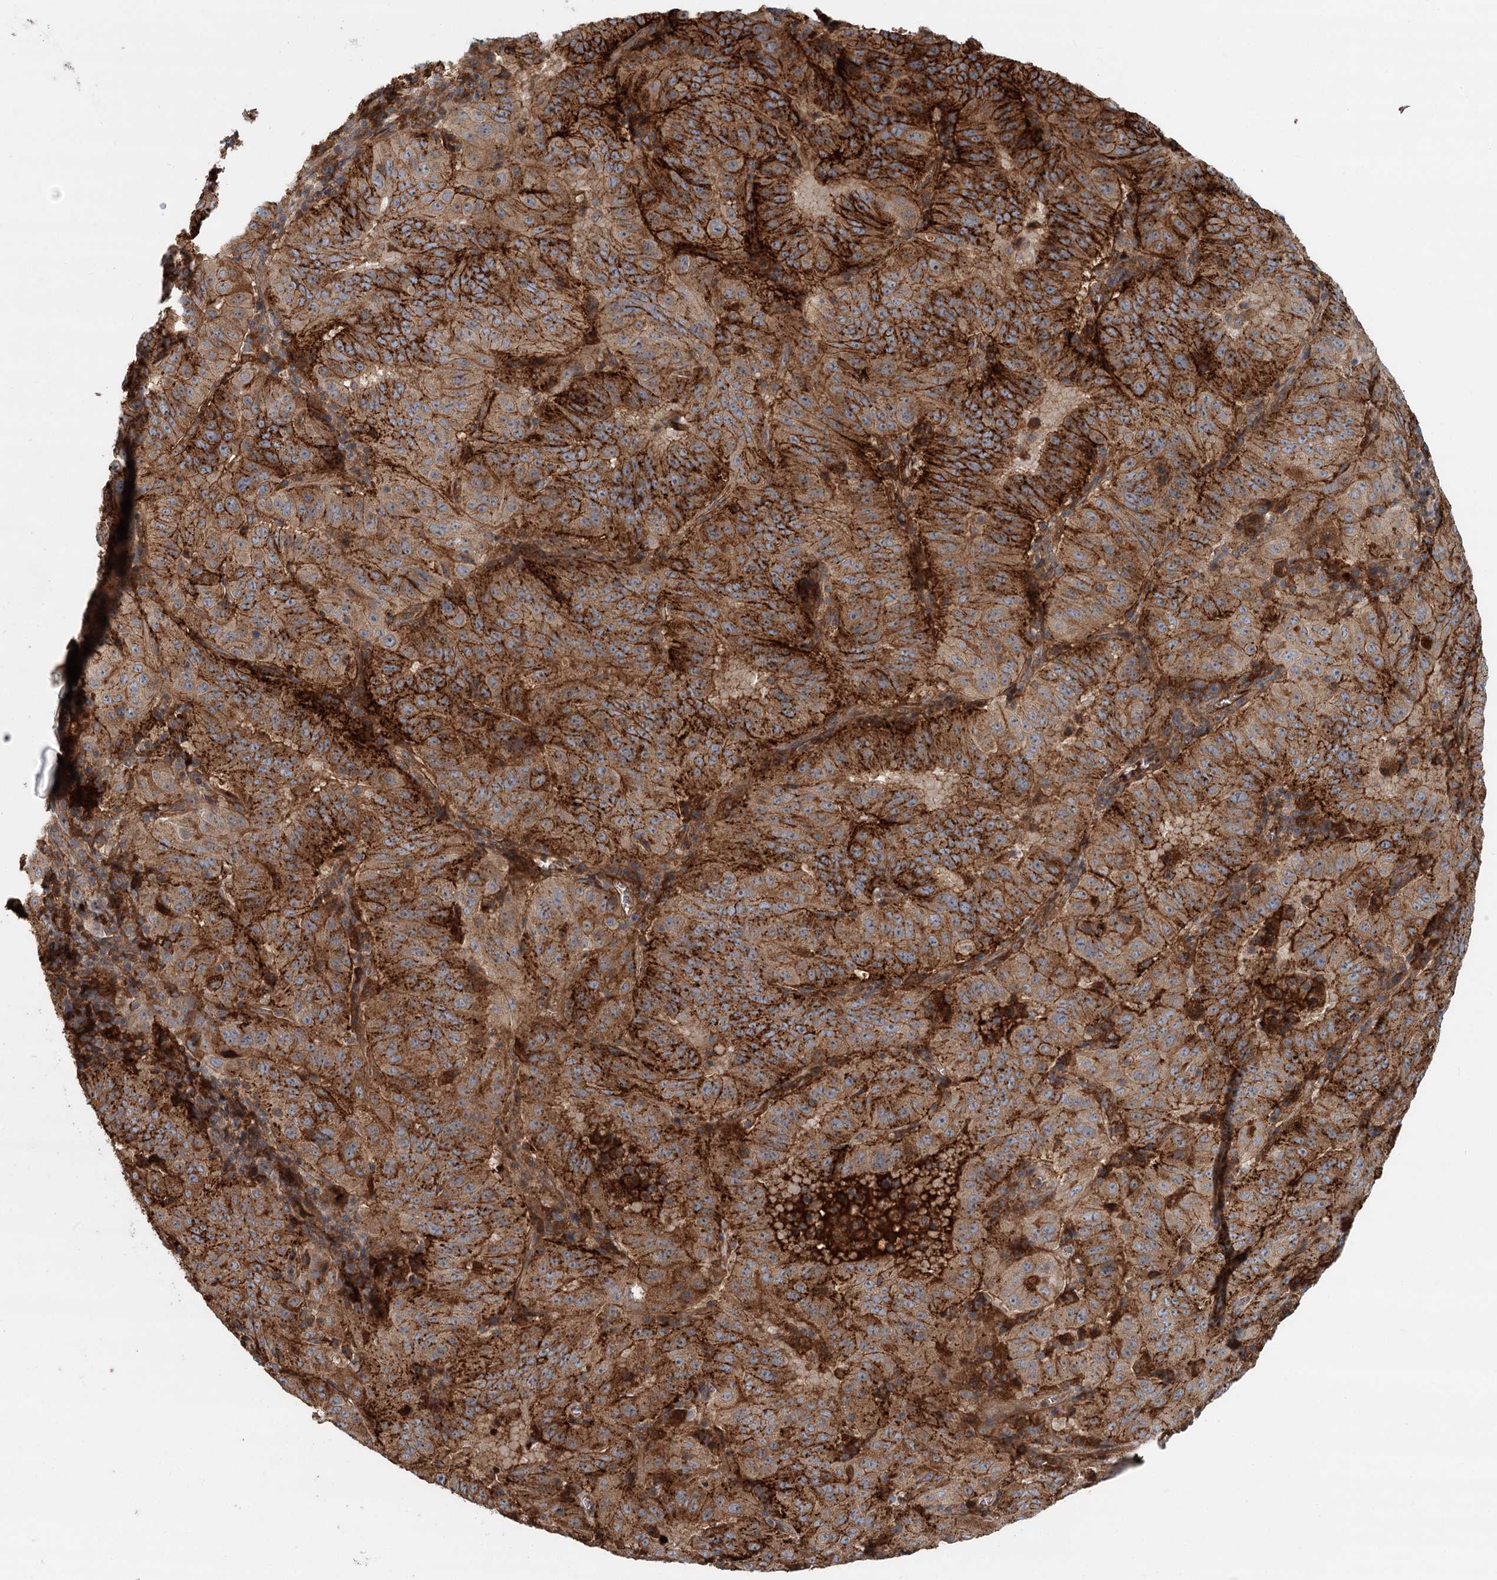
{"staining": {"intensity": "strong", "quantity": ">75%", "location": "cytoplasmic/membranous"}, "tissue": "pancreatic cancer", "cell_type": "Tumor cells", "image_type": "cancer", "snomed": [{"axis": "morphology", "description": "Adenocarcinoma, NOS"}, {"axis": "topography", "description": "Pancreas"}], "caption": "Immunohistochemical staining of human pancreatic adenocarcinoma exhibits strong cytoplasmic/membranous protein expression in about >75% of tumor cells. The staining was performed using DAB, with brown indicating positive protein expression. Nuclei are stained blue with hematoxylin.", "gene": "RNF111", "patient": {"sex": "male", "age": 63}}